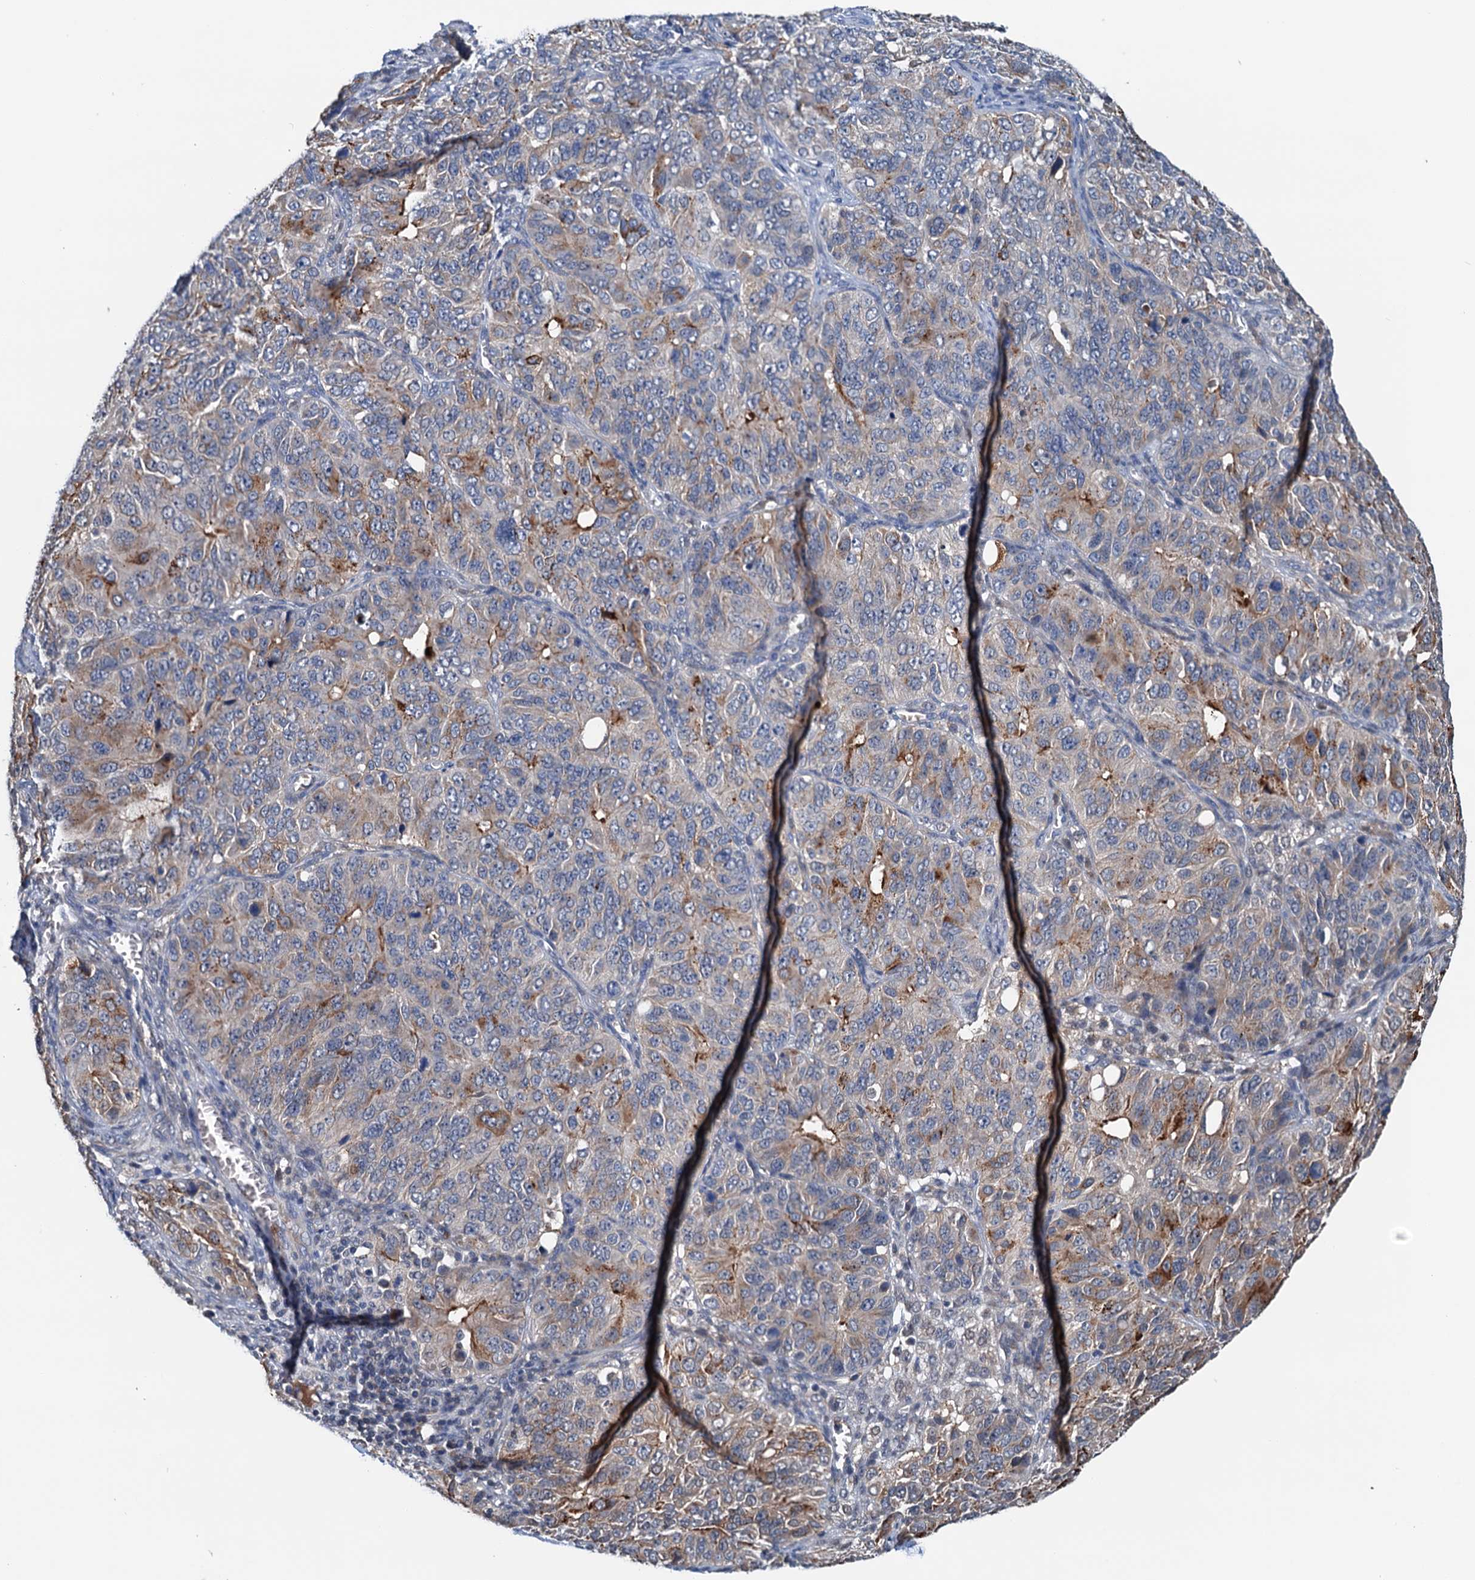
{"staining": {"intensity": "moderate", "quantity": "25%-75%", "location": "cytoplasmic/membranous"}, "tissue": "ovarian cancer", "cell_type": "Tumor cells", "image_type": "cancer", "snomed": [{"axis": "morphology", "description": "Carcinoma, endometroid"}, {"axis": "topography", "description": "Ovary"}], "caption": "Protein analysis of ovarian cancer (endometroid carcinoma) tissue shows moderate cytoplasmic/membranous staining in about 25%-75% of tumor cells.", "gene": "SHLD1", "patient": {"sex": "female", "age": 51}}